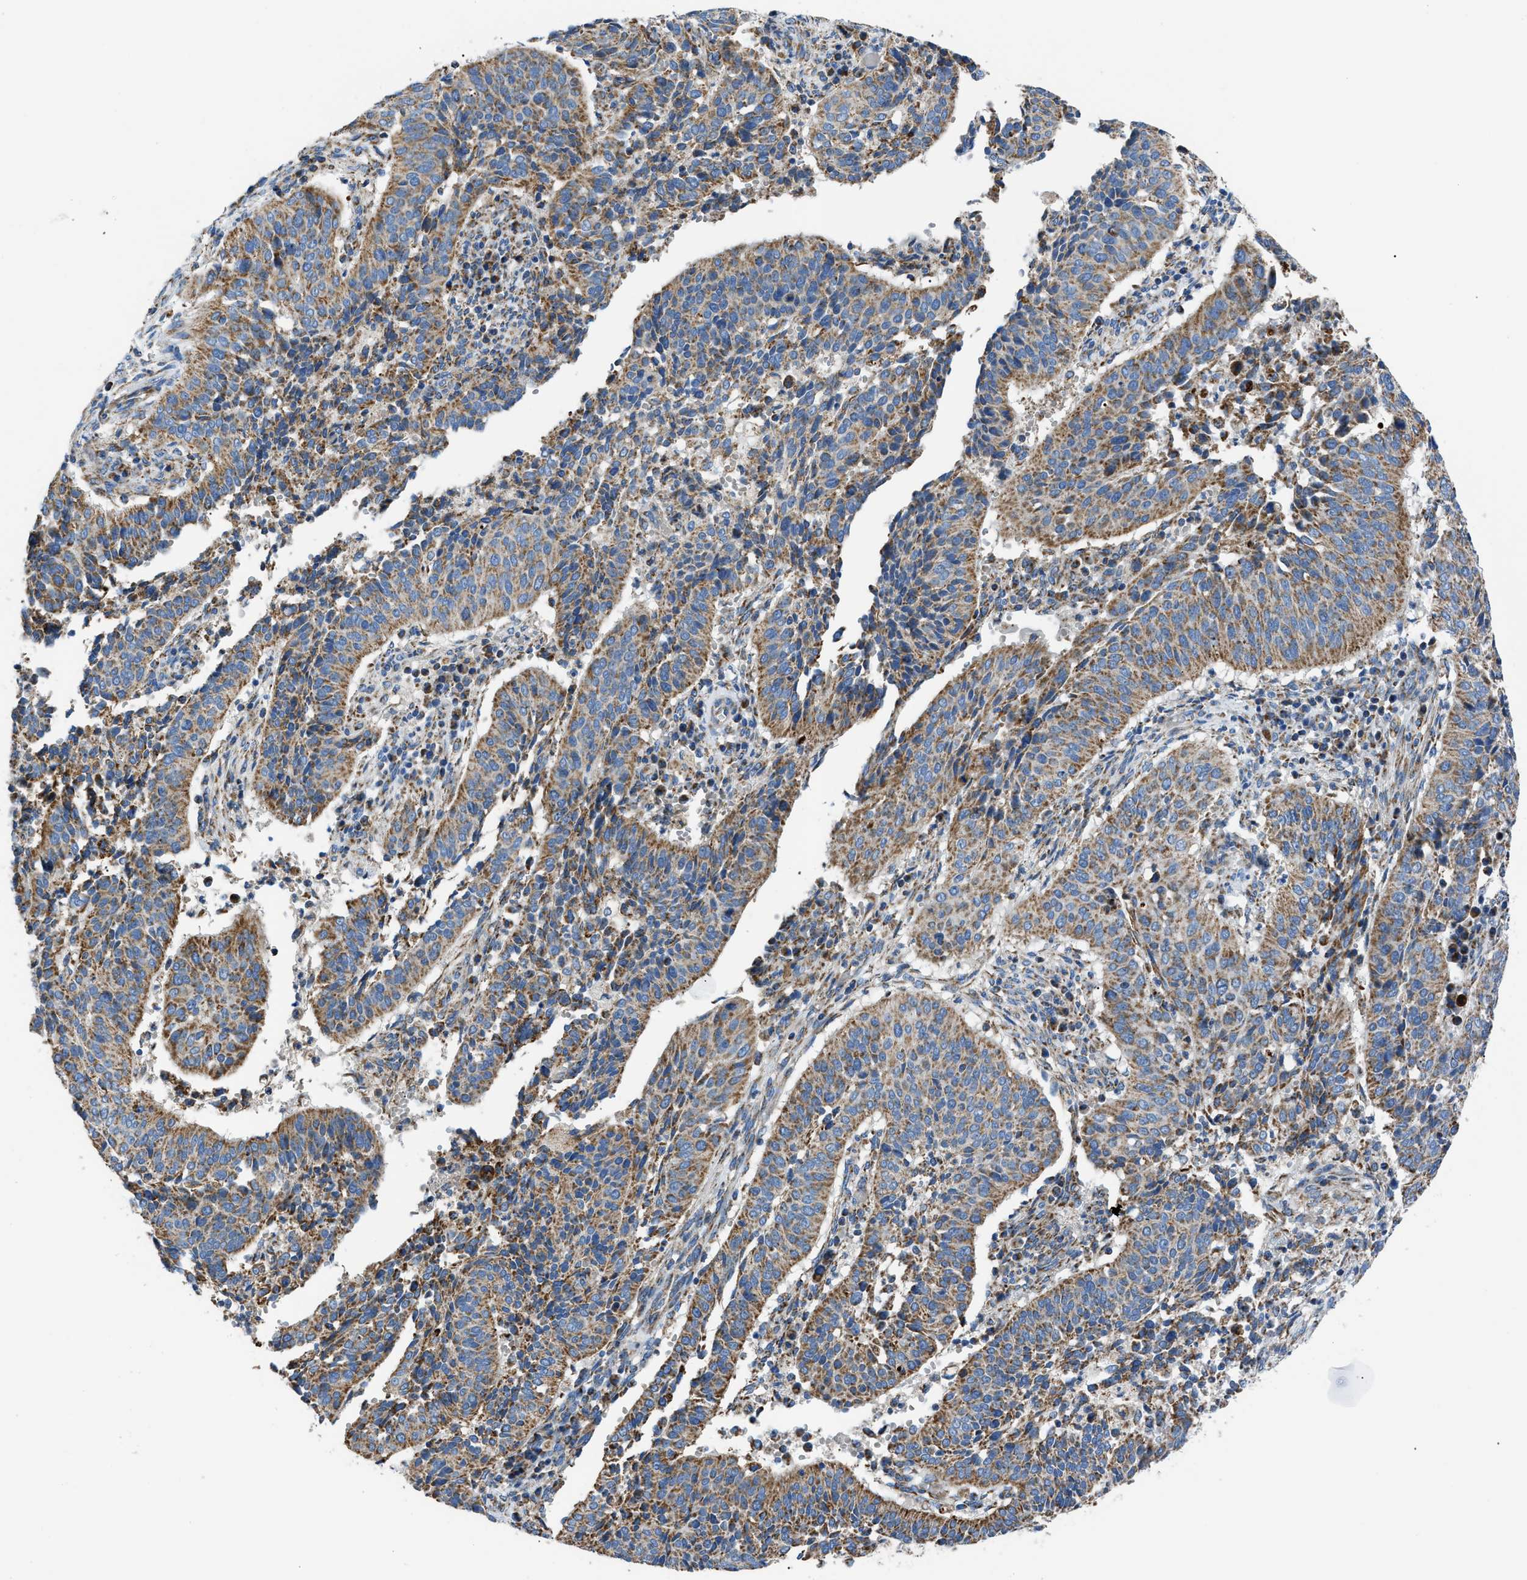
{"staining": {"intensity": "moderate", "quantity": ">75%", "location": "cytoplasmic/membranous"}, "tissue": "cervical cancer", "cell_type": "Tumor cells", "image_type": "cancer", "snomed": [{"axis": "morphology", "description": "Normal tissue, NOS"}, {"axis": "morphology", "description": "Squamous cell carcinoma, NOS"}, {"axis": "topography", "description": "Cervix"}], "caption": "DAB (3,3'-diaminobenzidine) immunohistochemical staining of squamous cell carcinoma (cervical) reveals moderate cytoplasmic/membranous protein staining in approximately >75% of tumor cells.", "gene": "PHB2", "patient": {"sex": "female", "age": 39}}